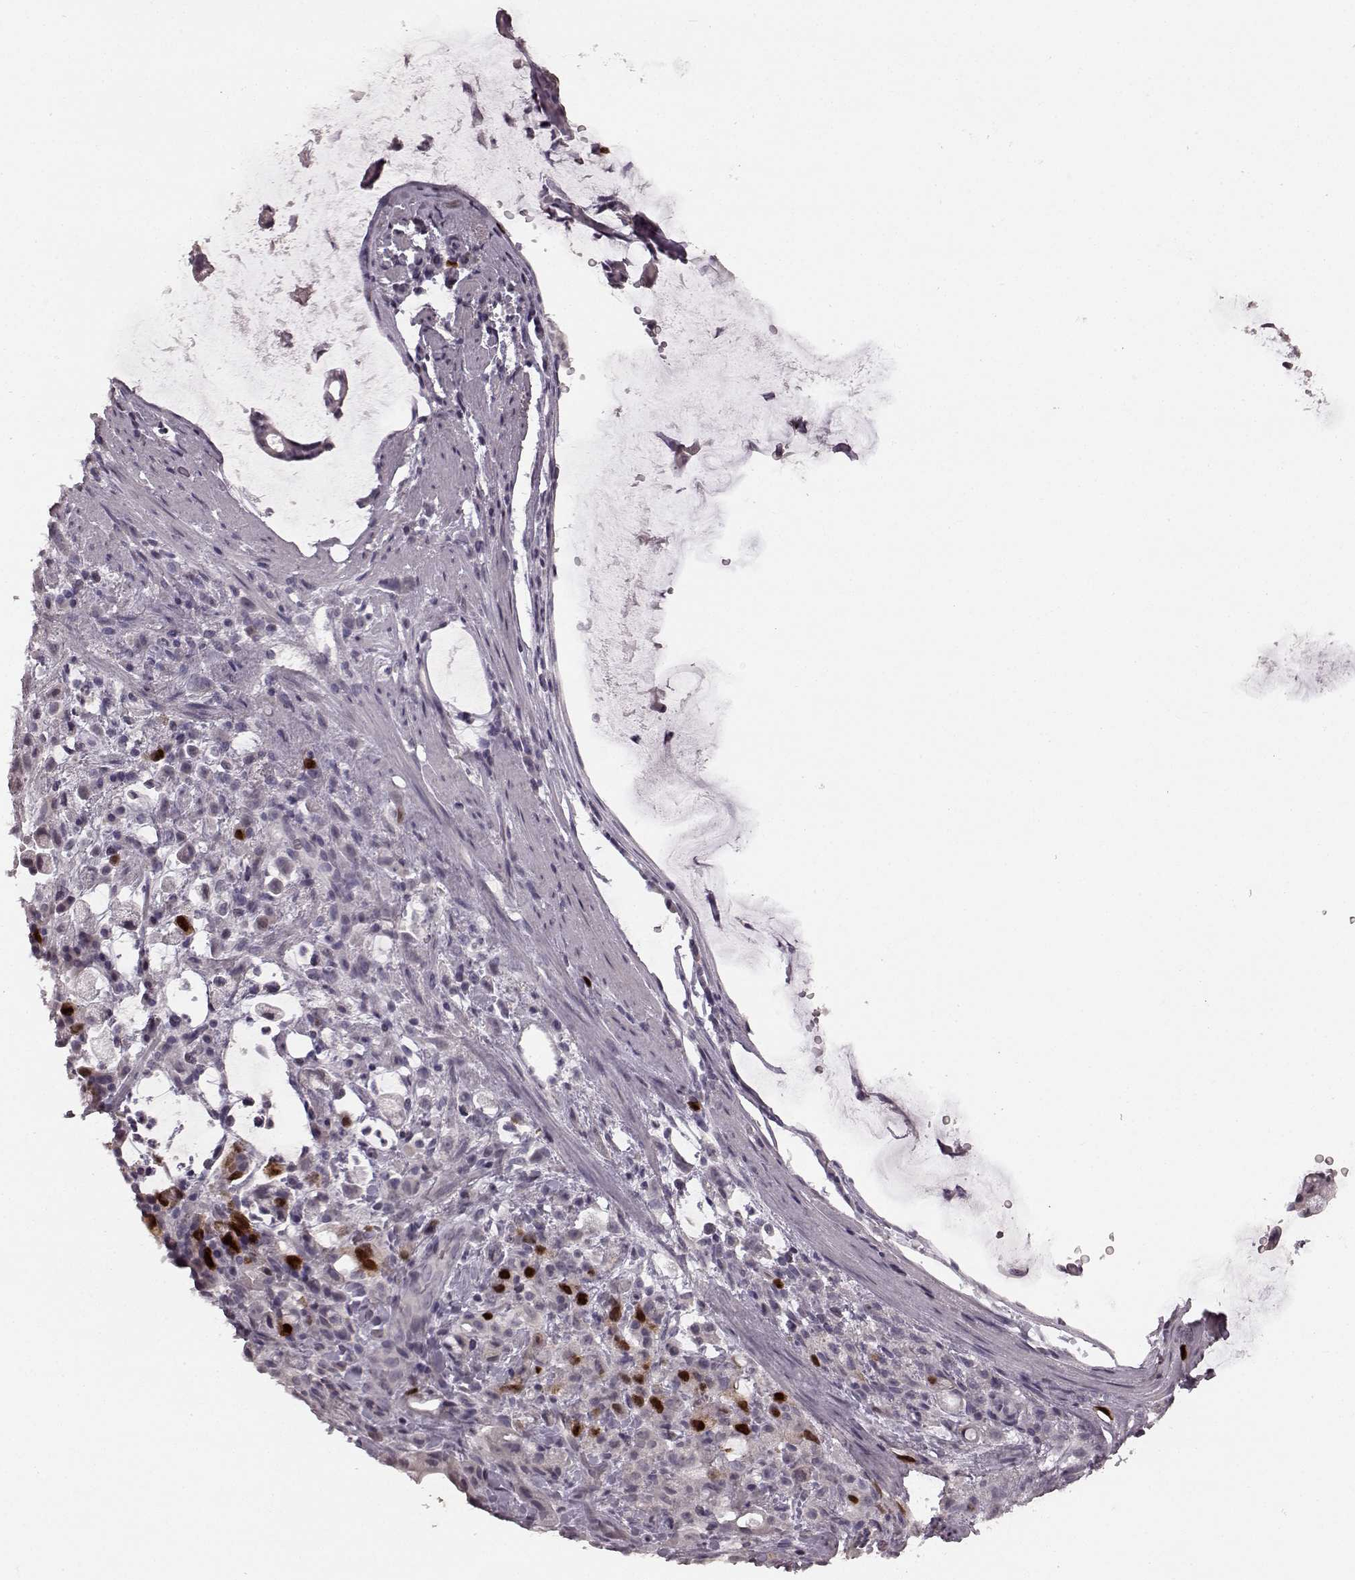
{"staining": {"intensity": "strong", "quantity": "<25%", "location": "nuclear"}, "tissue": "stomach cancer", "cell_type": "Tumor cells", "image_type": "cancer", "snomed": [{"axis": "morphology", "description": "Adenocarcinoma, NOS"}, {"axis": "topography", "description": "Stomach"}], "caption": "IHC histopathology image of stomach cancer stained for a protein (brown), which shows medium levels of strong nuclear staining in approximately <25% of tumor cells.", "gene": "CCNA2", "patient": {"sex": "female", "age": 60}}